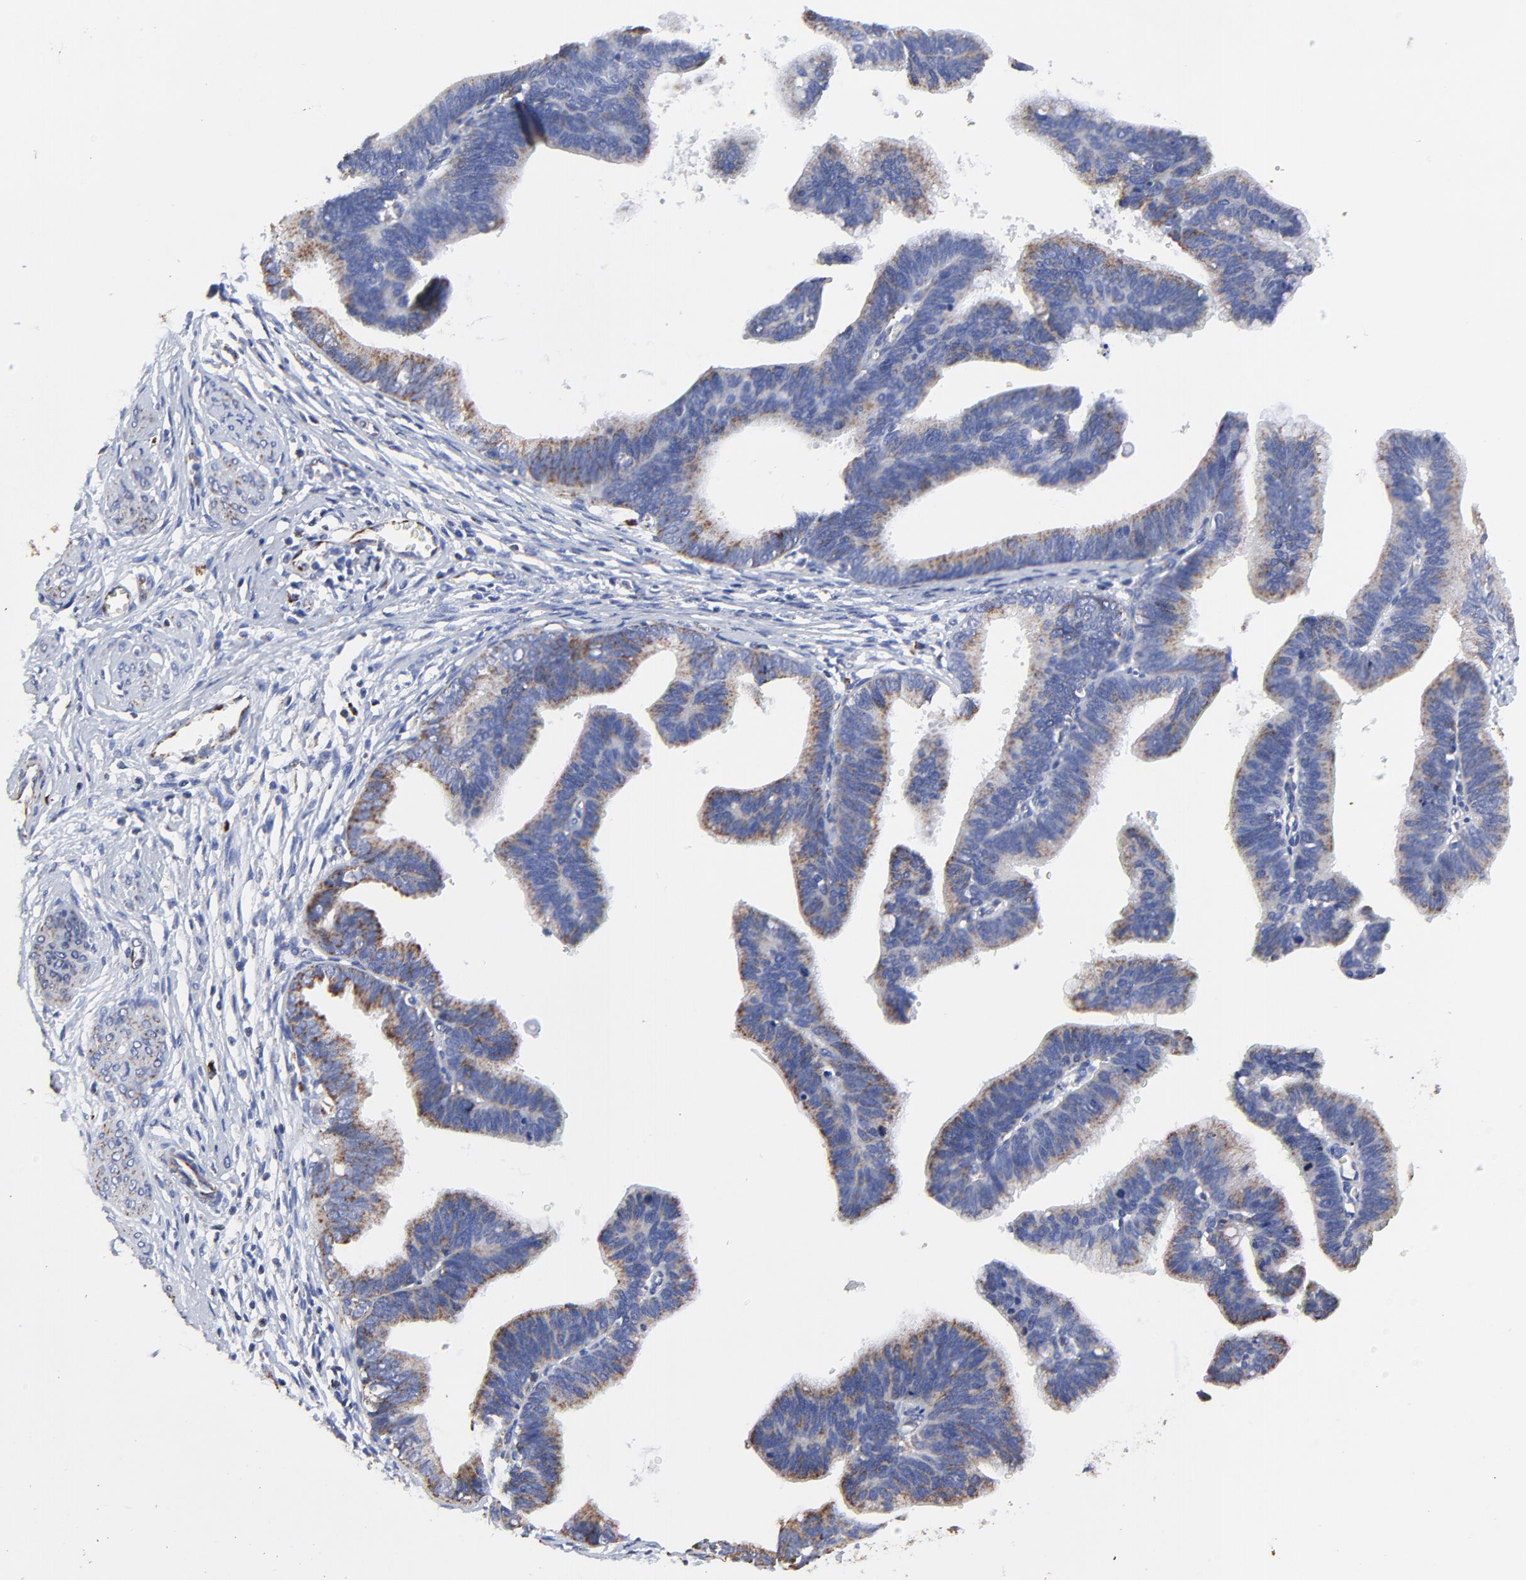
{"staining": {"intensity": "moderate", "quantity": ">75%", "location": "cytoplasmic/membranous"}, "tissue": "cervical cancer", "cell_type": "Tumor cells", "image_type": "cancer", "snomed": [{"axis": "morphology", "description": "Adenocarcinoma, NOS"}, {"axis": "topography", "description": "Cervix"}], "caption": "DAB (3,3'-diaminobenzidine) immunohistochemical staining of adenocarcinoma (cervical) demonstrates moderate cytoplasmic/membranous protein staining in about >75% of tumor cells. Immunohistochemistry stains the protein of interest in brown and the nuclei are stained blue.", "gene": "PINK1", "patient": {"sex": "female", "age": 47}}